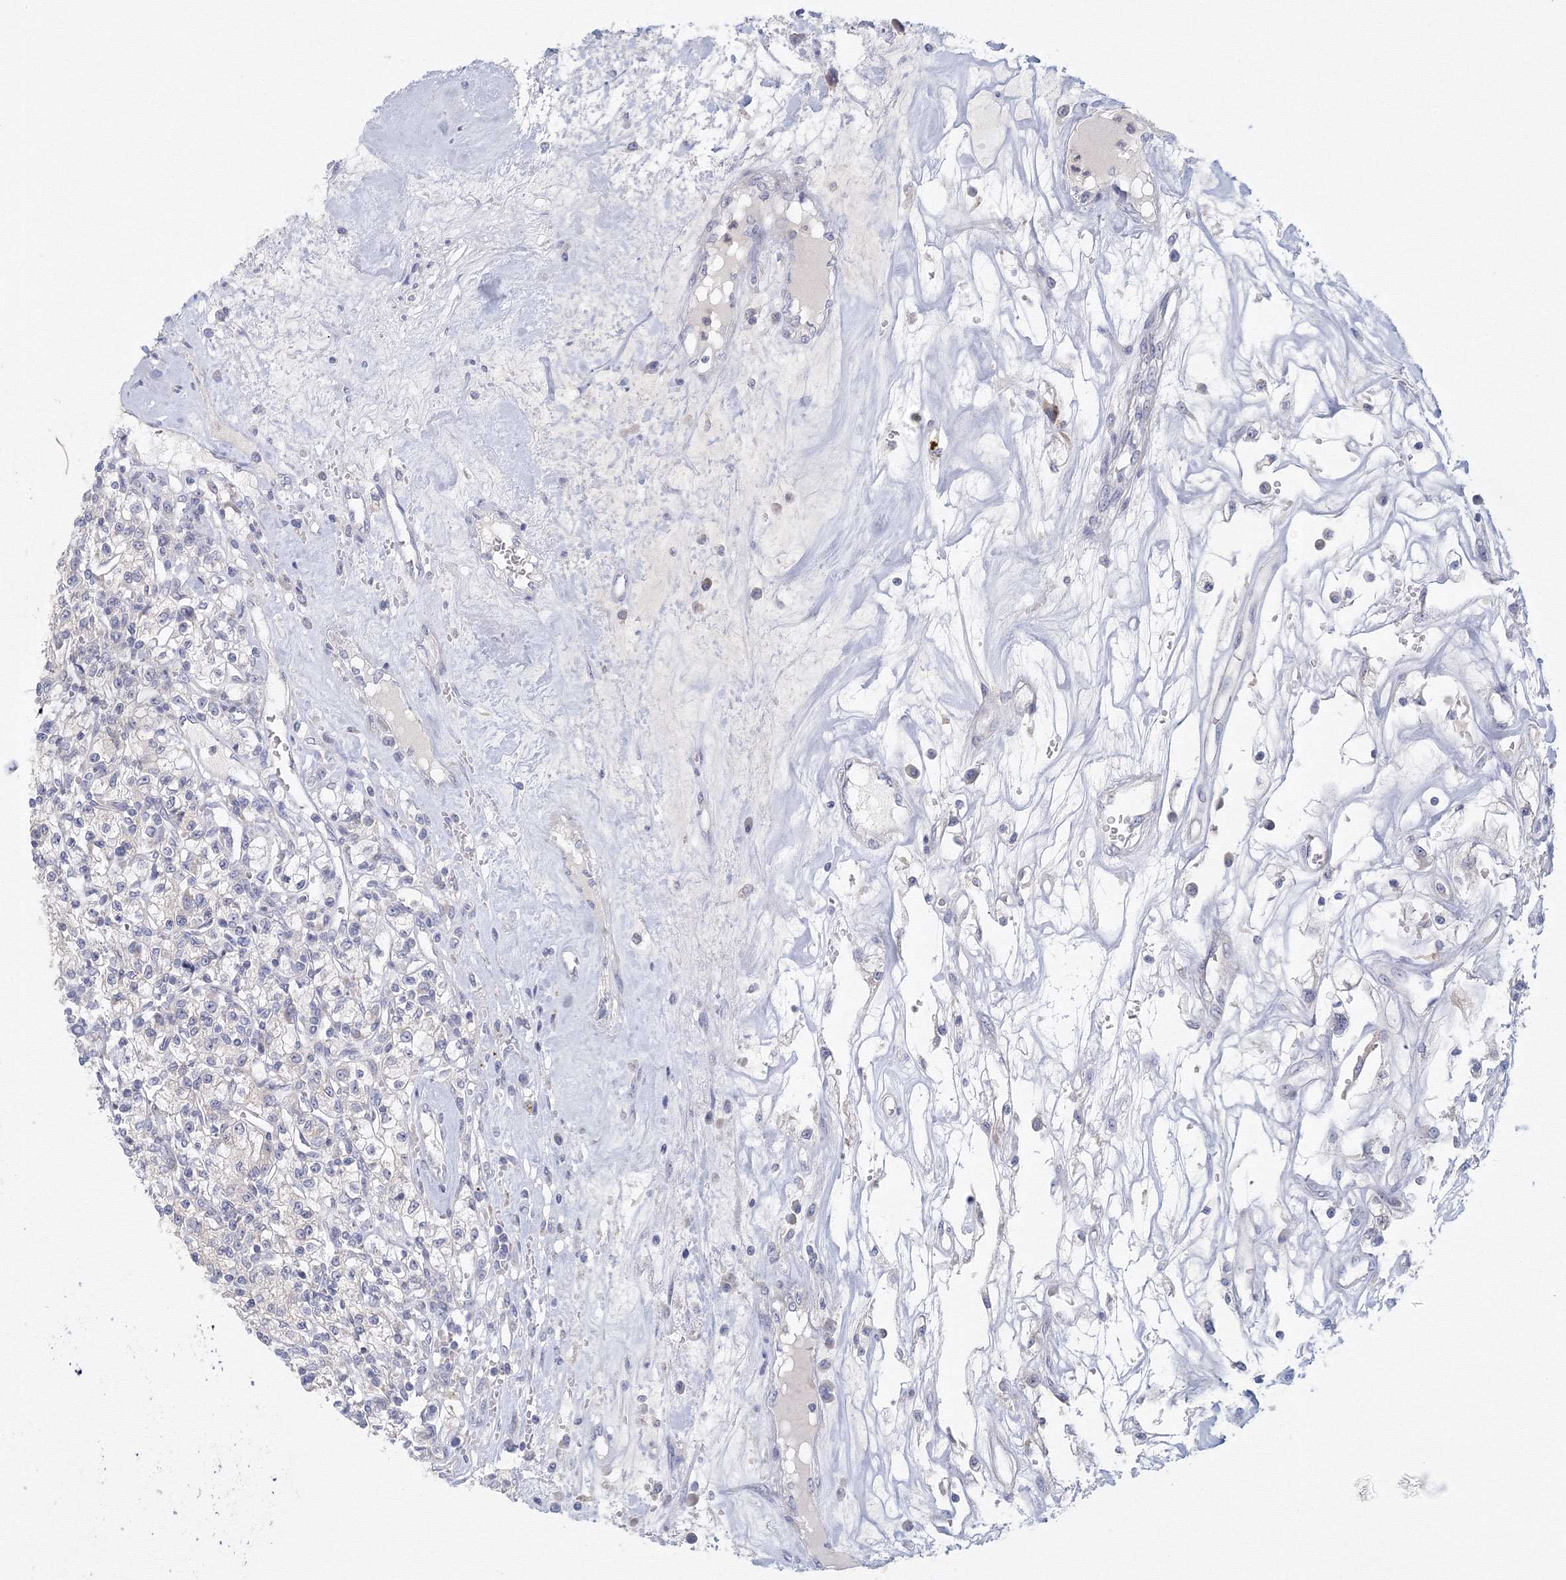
{"staining": {"intensity": "negative", "quantity": "none", "location": "none"}, "tissue": "renal cancer", "cell_type": "Tumor cells", "image_type": "cancer", "snomed": [{"axis": "morphology", "description": "Adenocarcinoma, NOS"}, {"axis": "topography", "description": "Kidney"}], "caption": "Immunohistochemistry (IHC) photomicrograph of neoplastic tissue: human renal cancer (adenocarcinoma) stained with DAB shows no significant protein staining in tumor cells.", "gene": "TACC2", "patient": {"sex": "female", "age": 59}}